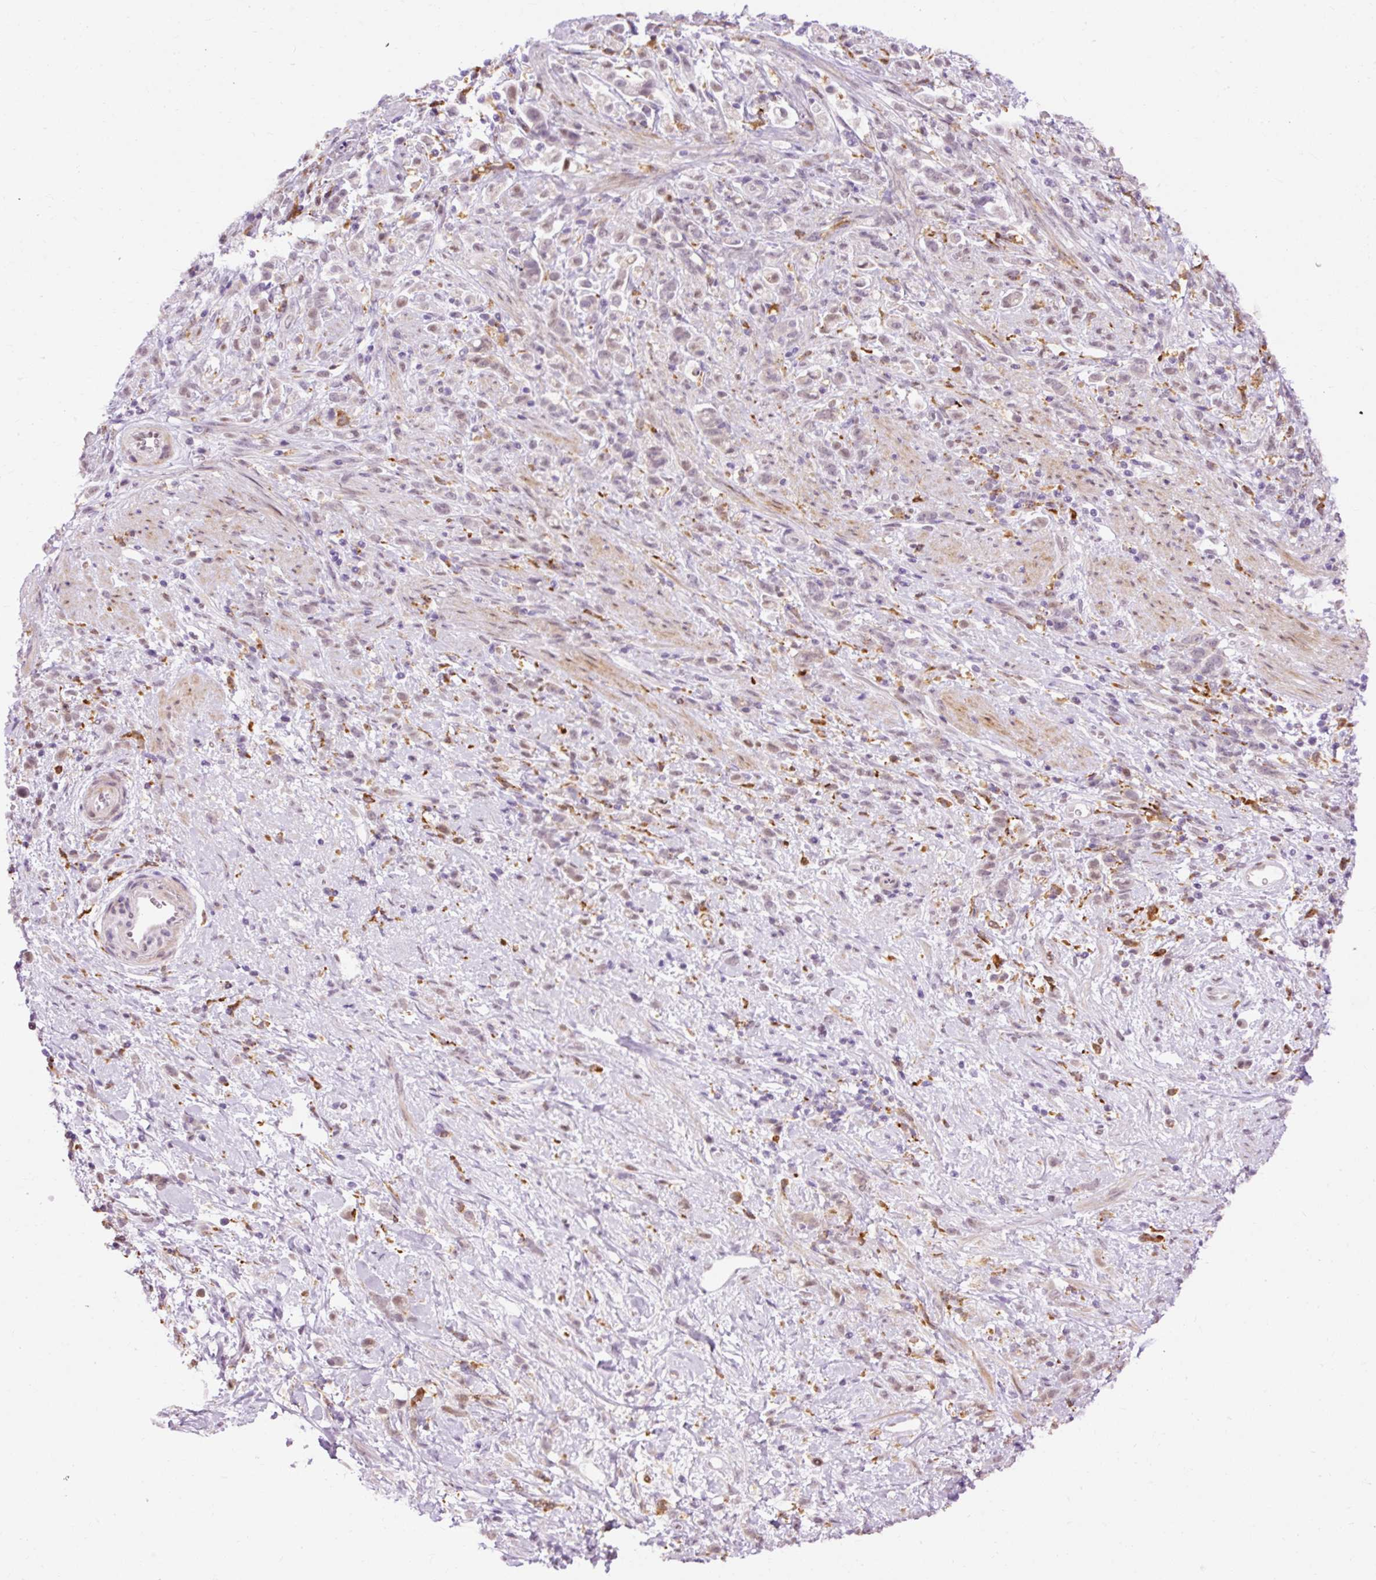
{"staining": {"intensity": "weak", "quantity": "25%-75%", "location": "nuclear"}, "tissue": "stomach cancer", "cell_type": "Tumor cells", "image_type": "cancer", "snomed": [{"axis": "morphology", "description": "Adenocarcinoma, NOS"}, {"axis": "topography", "description": "Stomach"}], "caption": "Protein staining of adenocarcinoma (stomach) tissue exhibits weak nuclear positivity in about 25%-75% of tumor cells. The protein of interest is shown in brown color, while the nuclei are stained blue.", "gene": "LY86", "patient": {"sex": "female", "age": 60}}